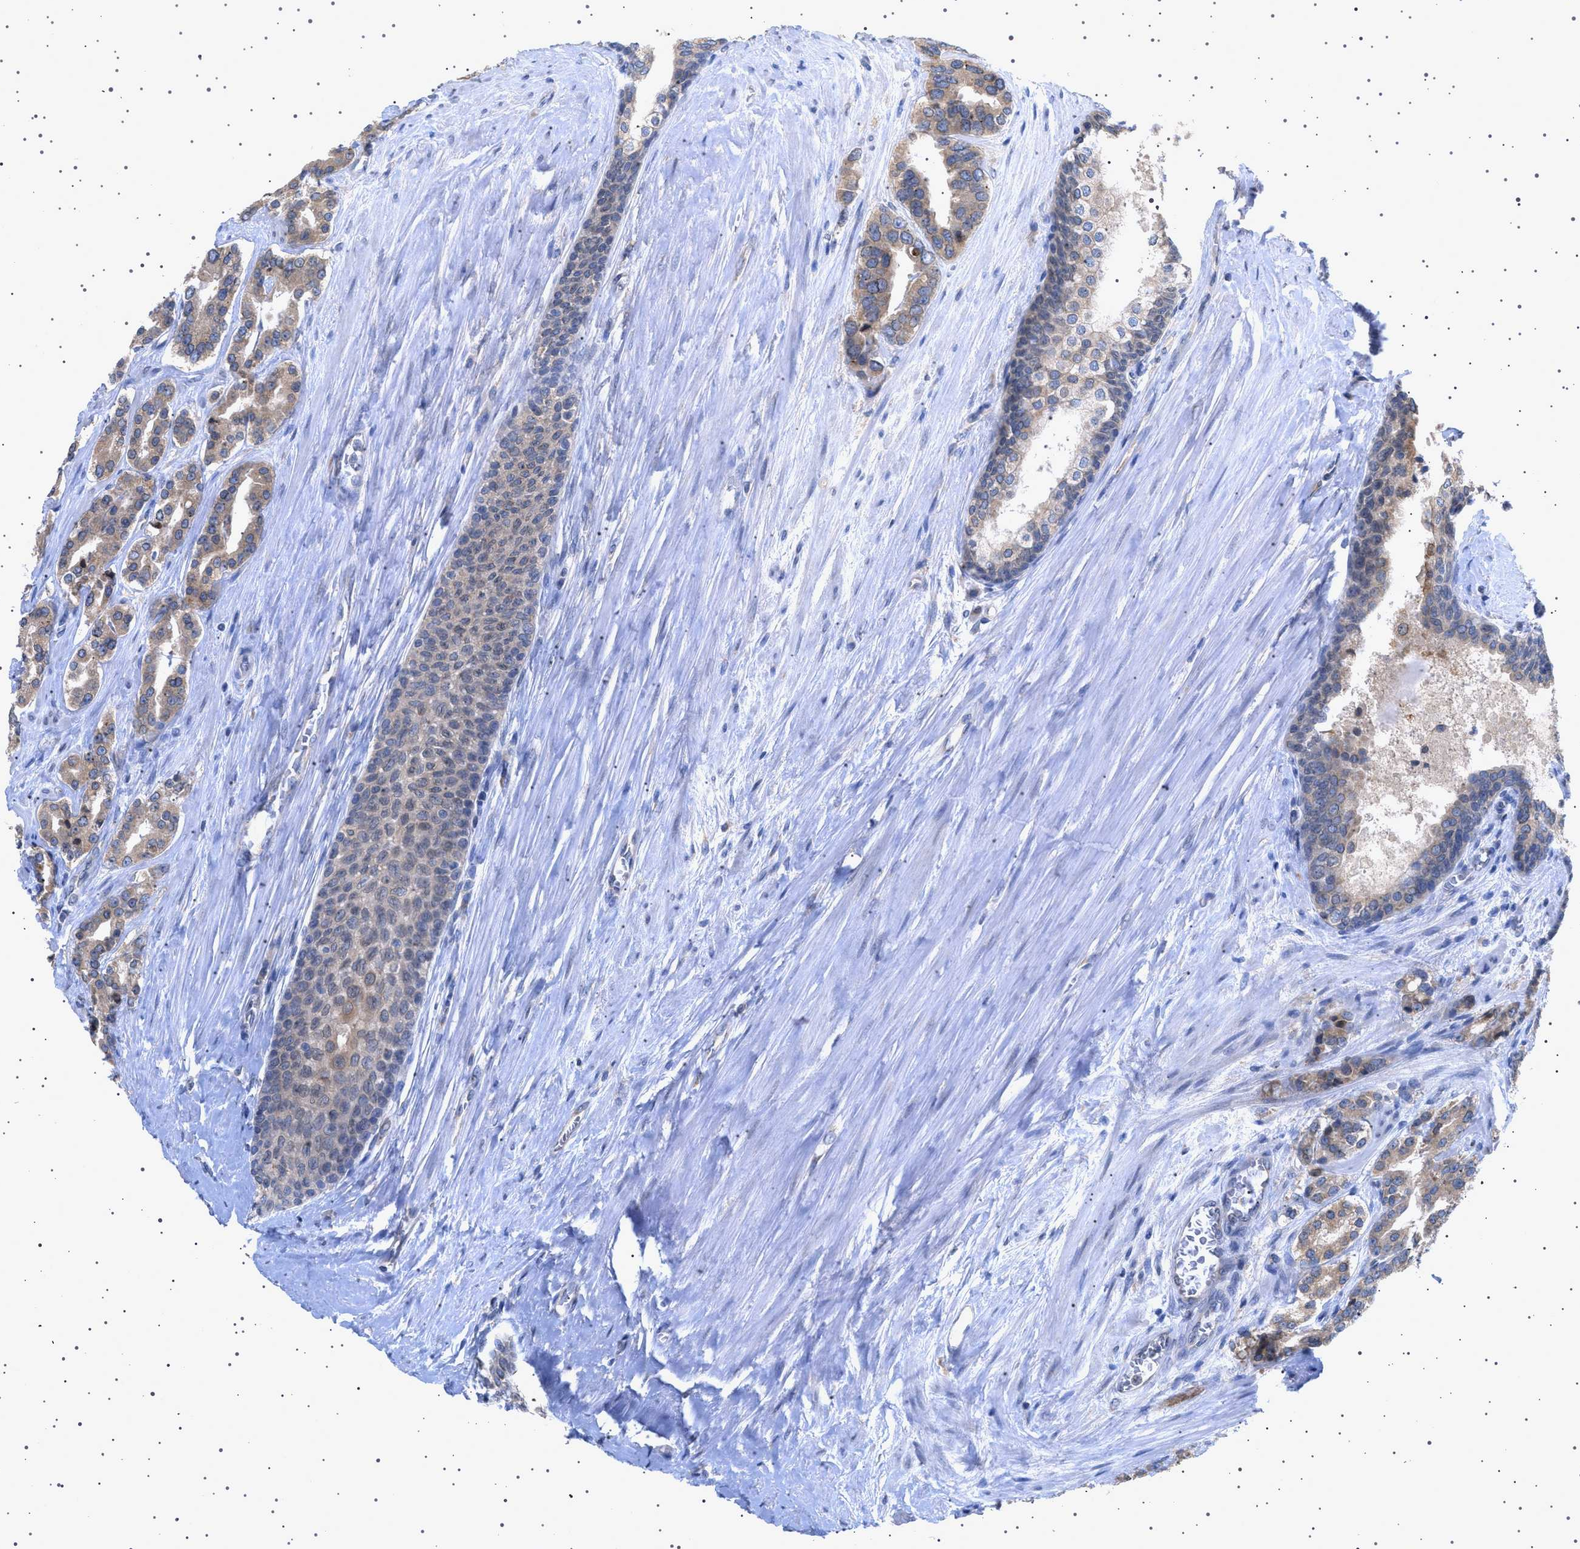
{"staining": {"intensity": "weak", "quantity": ">75%", "location": "cytoplasmic/membranous"}, "tissue": "prostate cancer", "cell_type": "Tumor cells", "image_type": "cancer", "snomed": [{"axis": "morphology", "description": "Adenocarcinoma, High grade"}, {"axis": "topography", "description": "Prostate"}], "caption": "Prostate adenocarcinoma (high-grade) stained with immunohistochemistry (IHC) demonstrates weak cytoplasmic/membranous staining in approximately >75% of tumor cells.", "gene": "NUP93", "patient": {"sex": "male", "age": 60}}